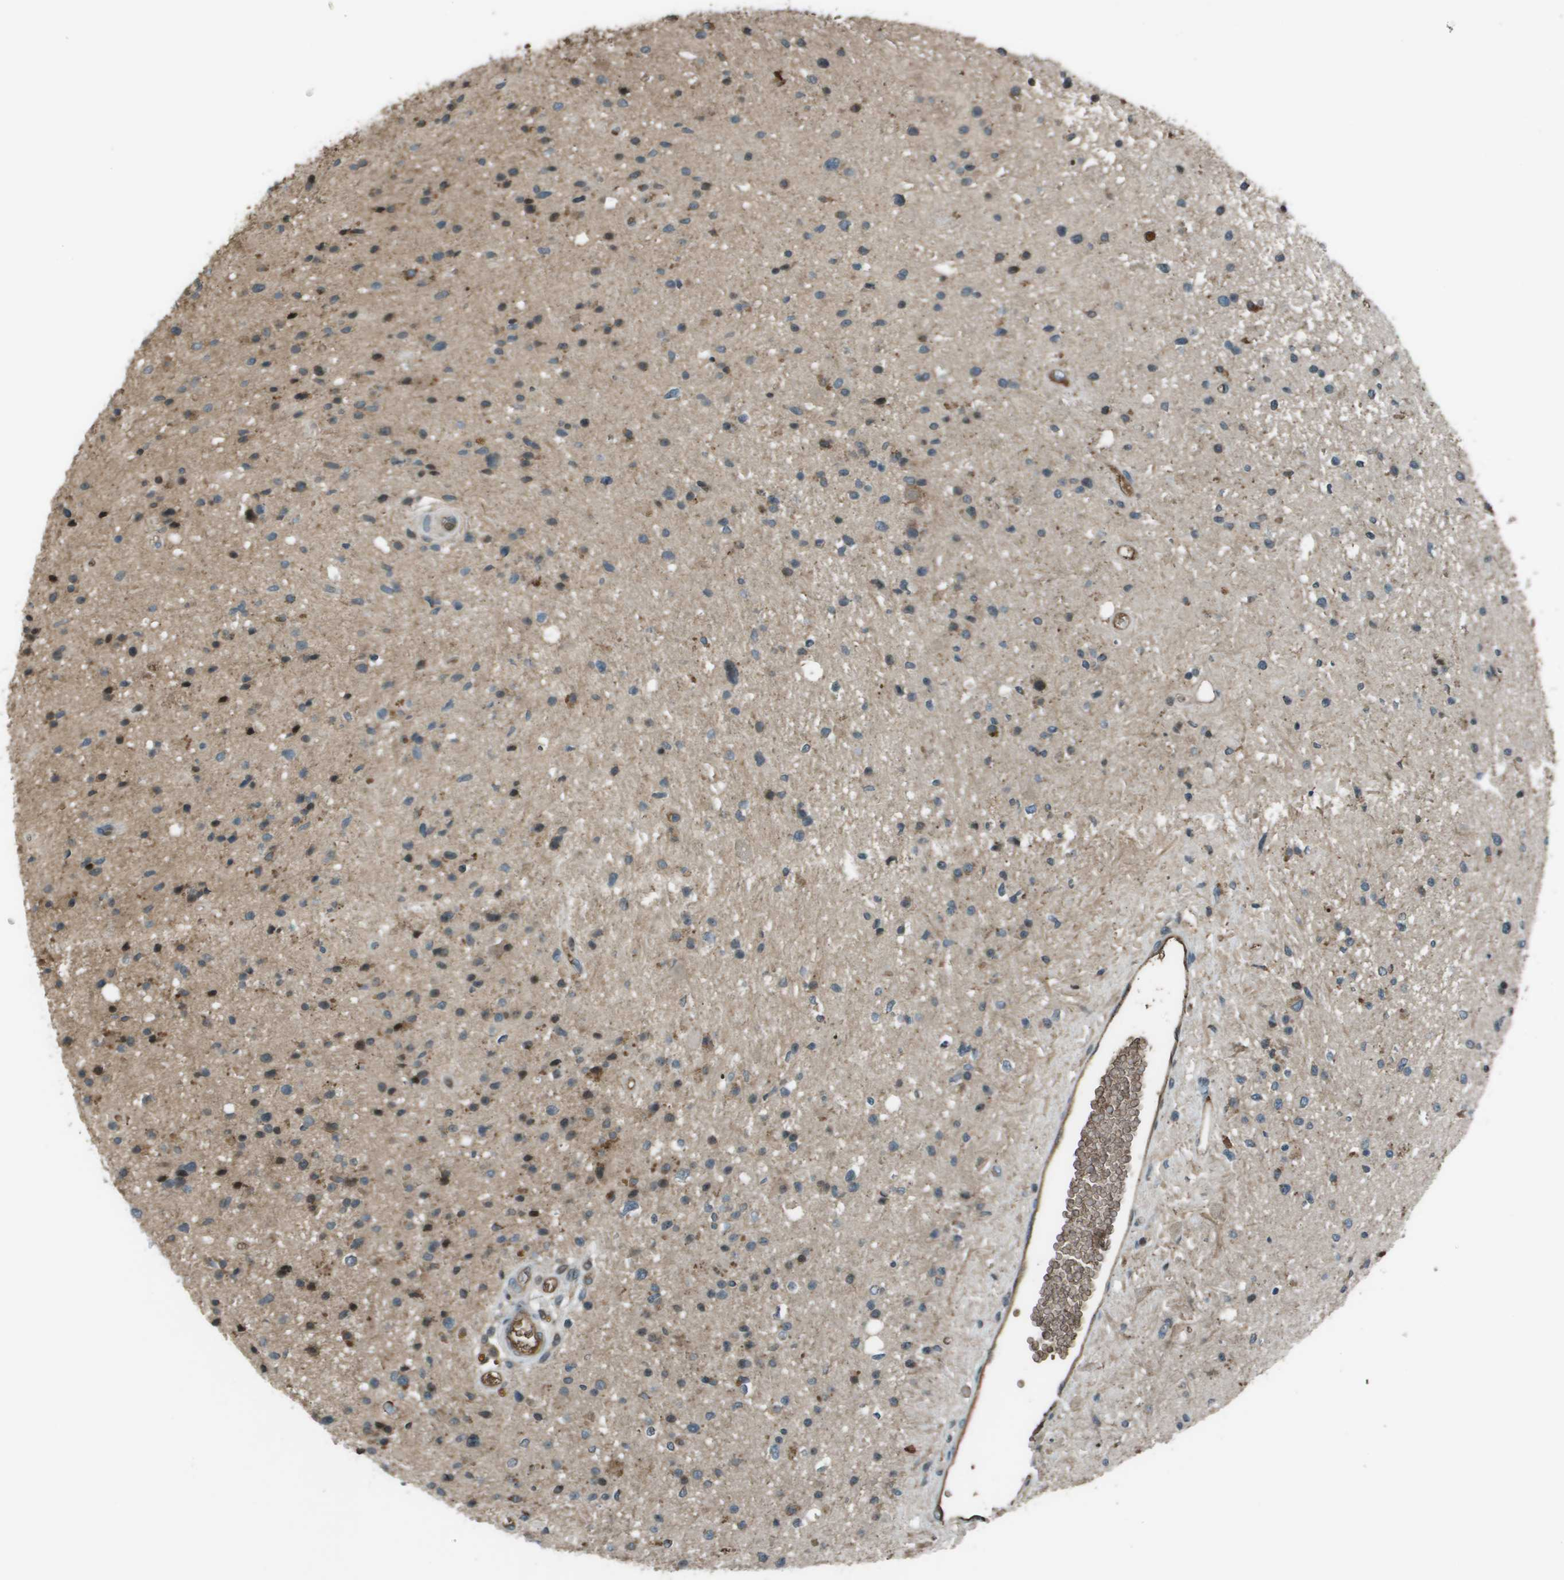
{"staining": {"intensity": "negative", "quantity": "none", "location": "none"}, "tissue": "glioma", "cell_type": "Tumor cells", "image_type": "cancer", "snomed": [{"axis": "morphology", "description": "Glioma, malignant, High grade"}, {"axis": "topography", "description": "Brain"}], "caption": "Immunohistochemistry (IHC) photomicrograph of glioma stained for a protein (brown), which displays no expression in tumor cells. The staining is performed using DAB (3,3'-diaminobenzidine) brown chromogen with nuclei counter-stained in using hematoxylin.", "gene": "CXCL12", "patient": {"sex": "male", "age": 33}}